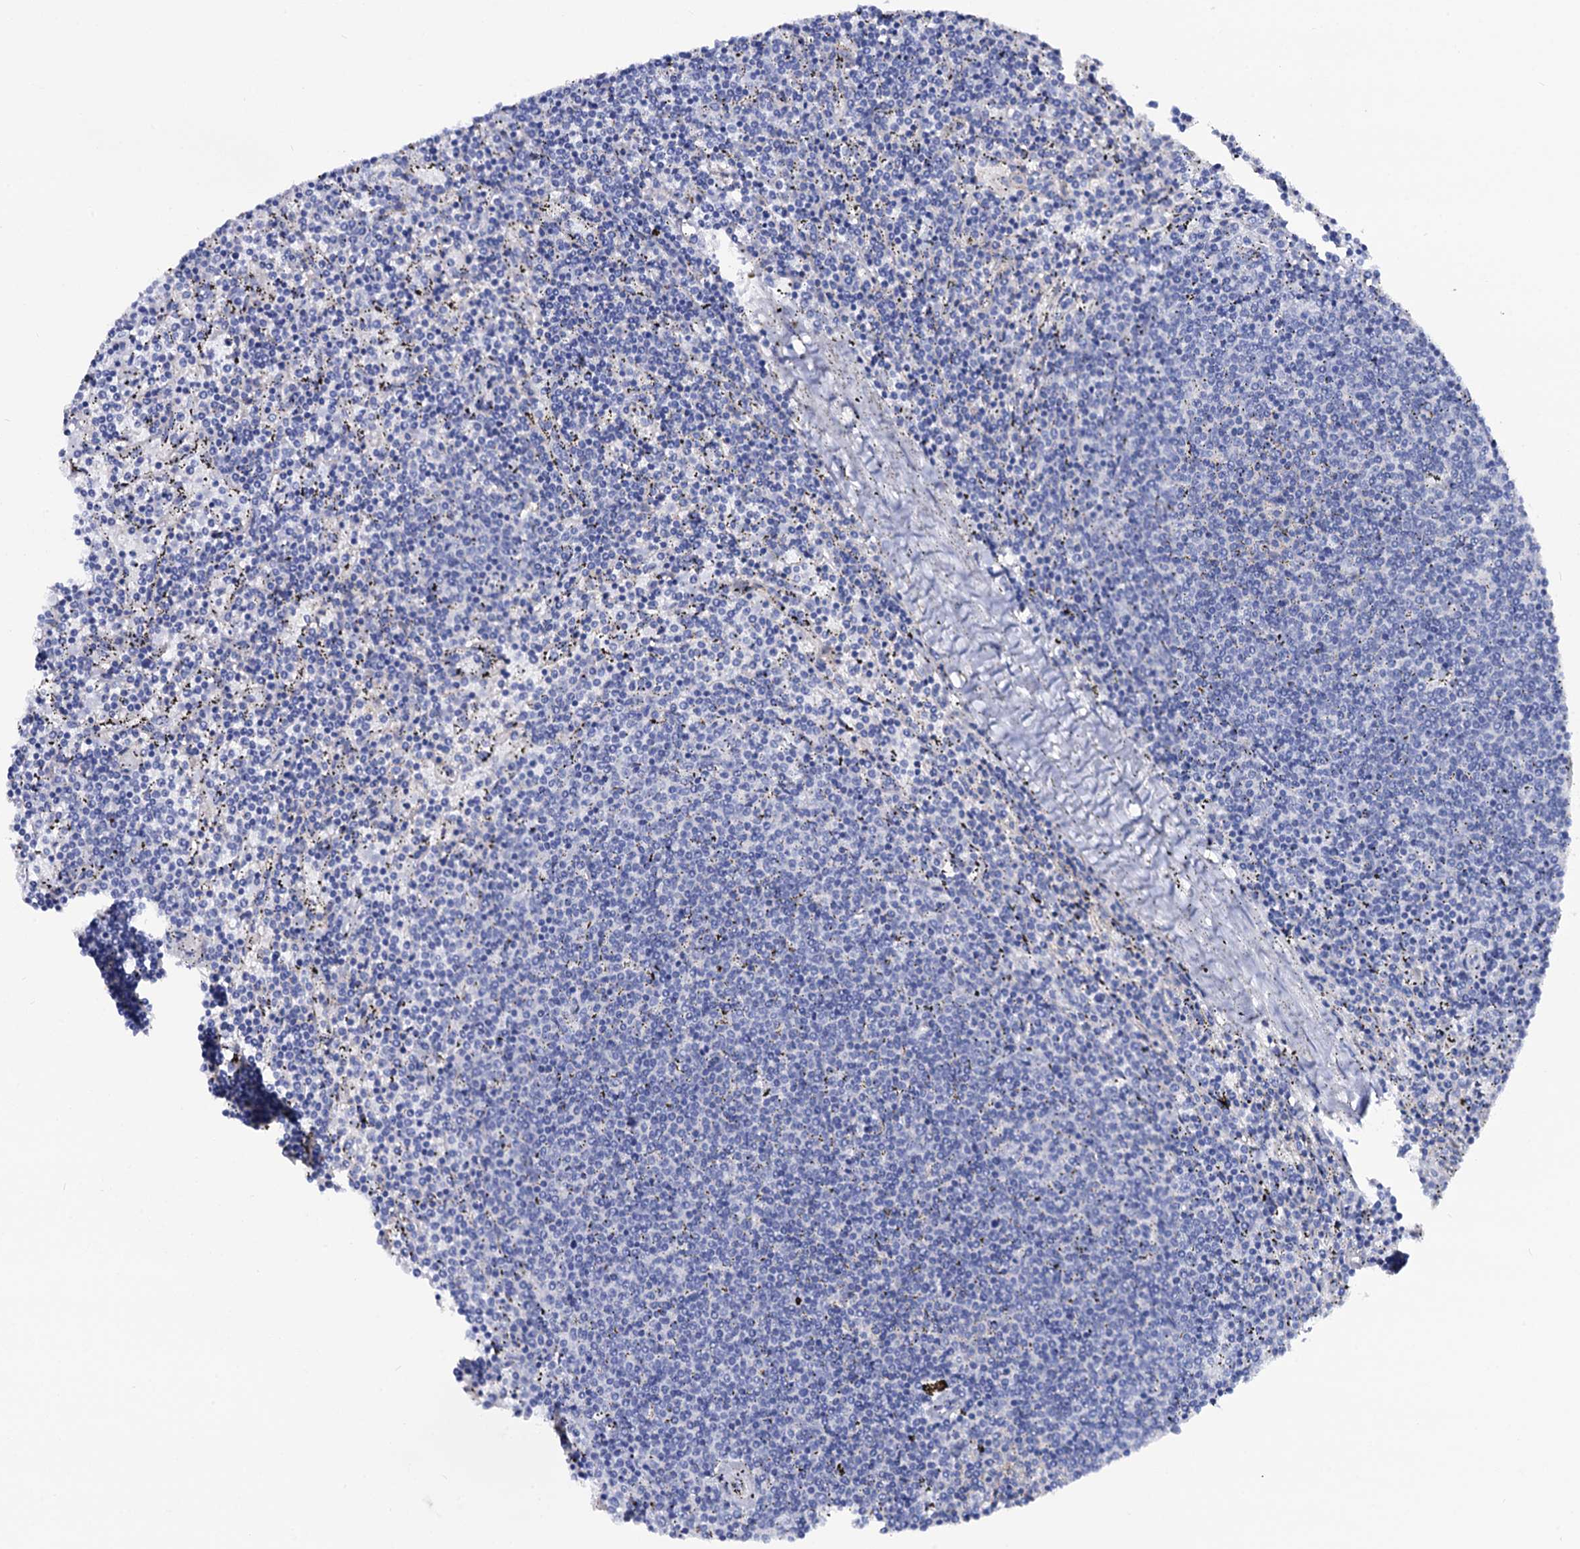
{"staining": {"intensity": "negative", "quantity": "none", "location": "none"}, "tissue": "lymphoma", "cell_type": "Tumor cells", "image_type": "cancer", "snomed": [{"axis": "morphology", "description": "Malignant lymphoma, non-Hodgkin's type, Low grade"}, {"axis": "topography", "description": "Spleen"}], "caption": "Lymphoma was stained to show a protein in brown. There is no significant expression in tumor cells.", "gene": "RAB3IP", "patient": {"sex": "female", "age": 50}}